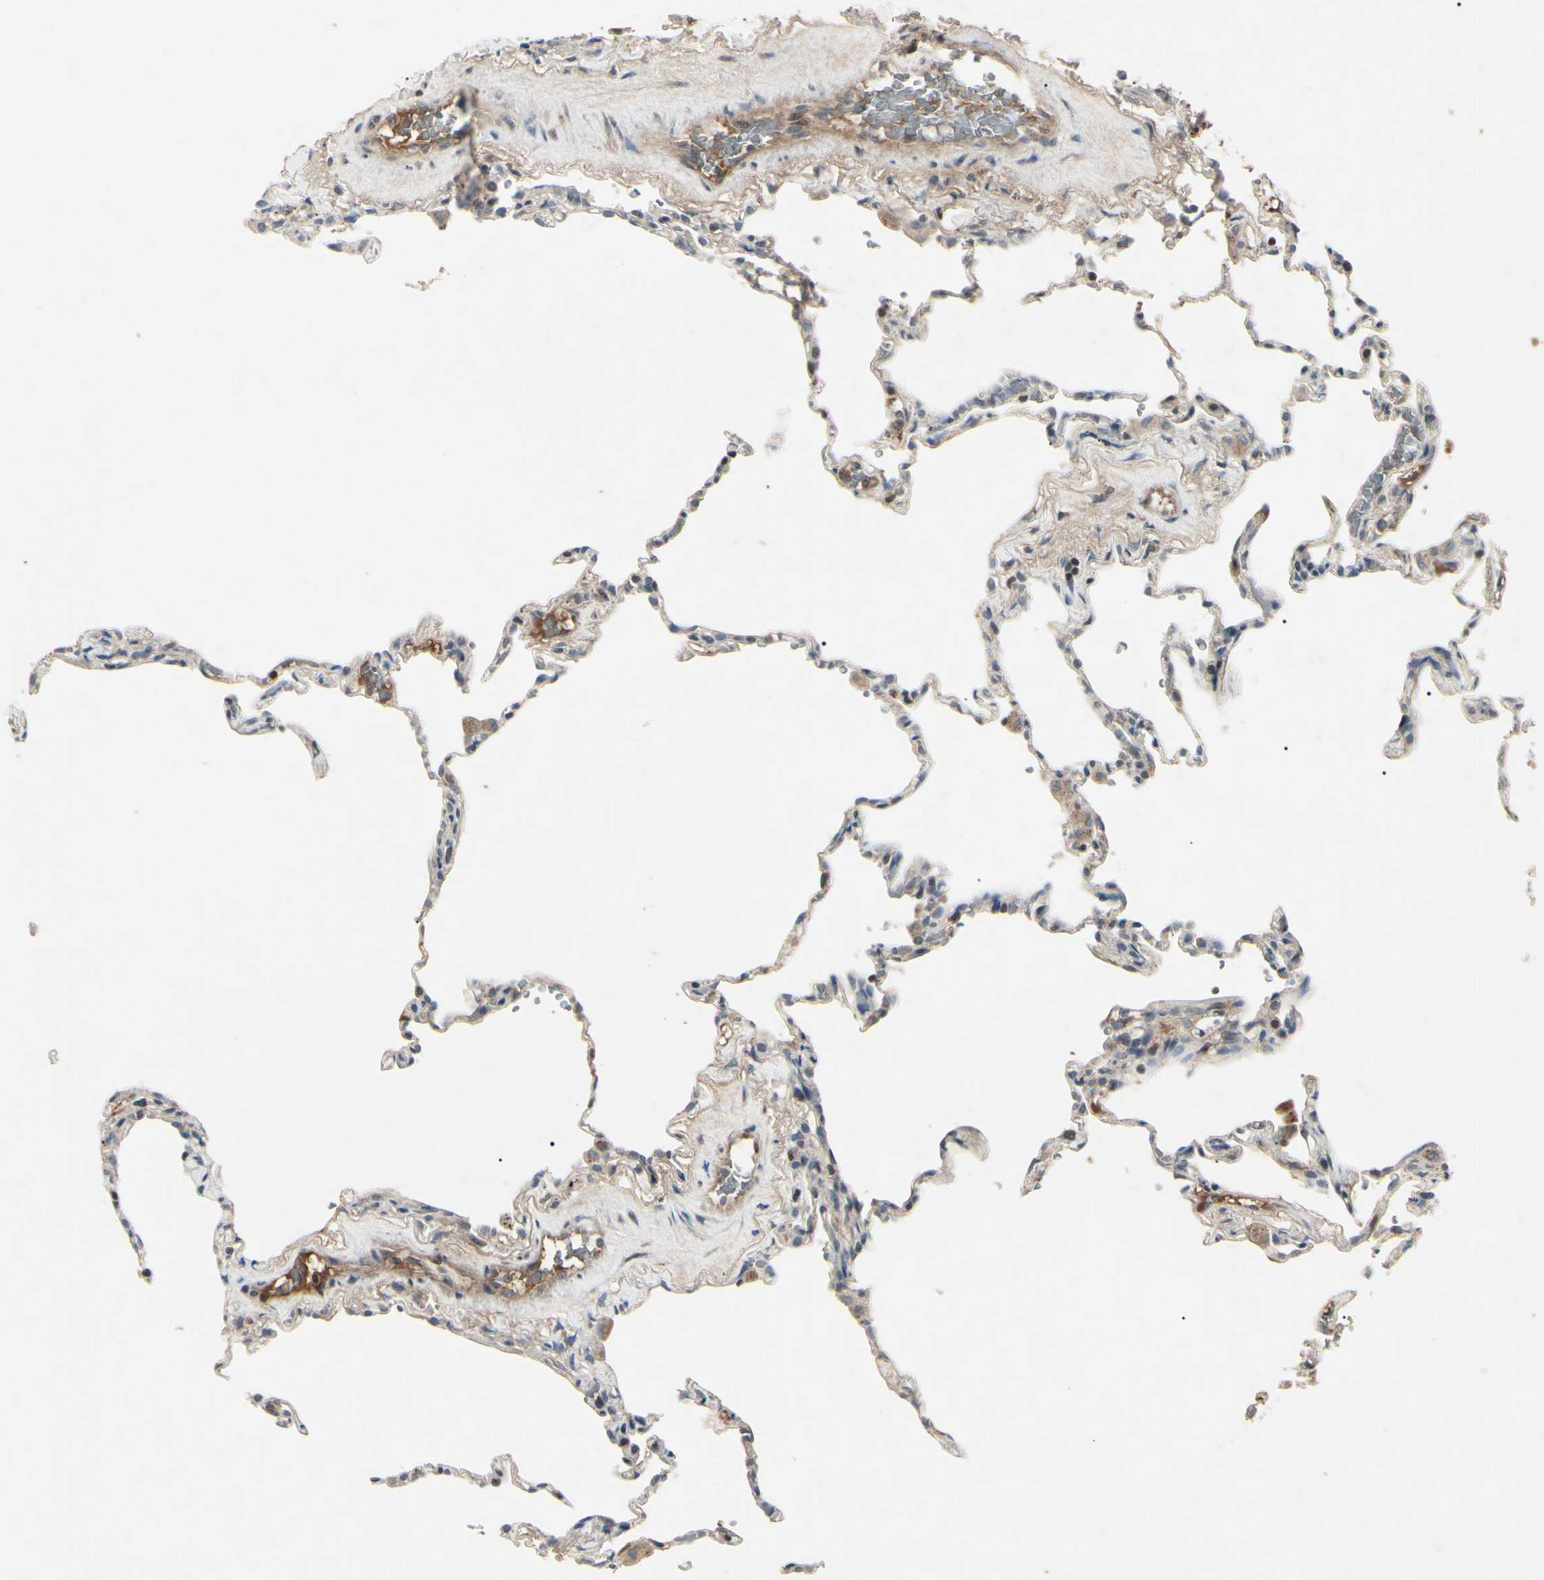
{"staining": {"intensity": "moderate", "quantity": "<25%", "location": "cytoplasmic/membranous"}, "tissue": "lung", "cell_type": "Alveolar cells", "image_type": "normal", "snomed": [{"axis": "morphology", "description": "Normal tissue, NOS"}, {"axis": "topography", "description": "Lung"}], "caption": "A brown stain shows moderate cytoplasmic/membranous positivity of a protein in alveolar cells of normal lung.", "gene": "AEBP1", "patient": {"sex": "male", "age": 59}}